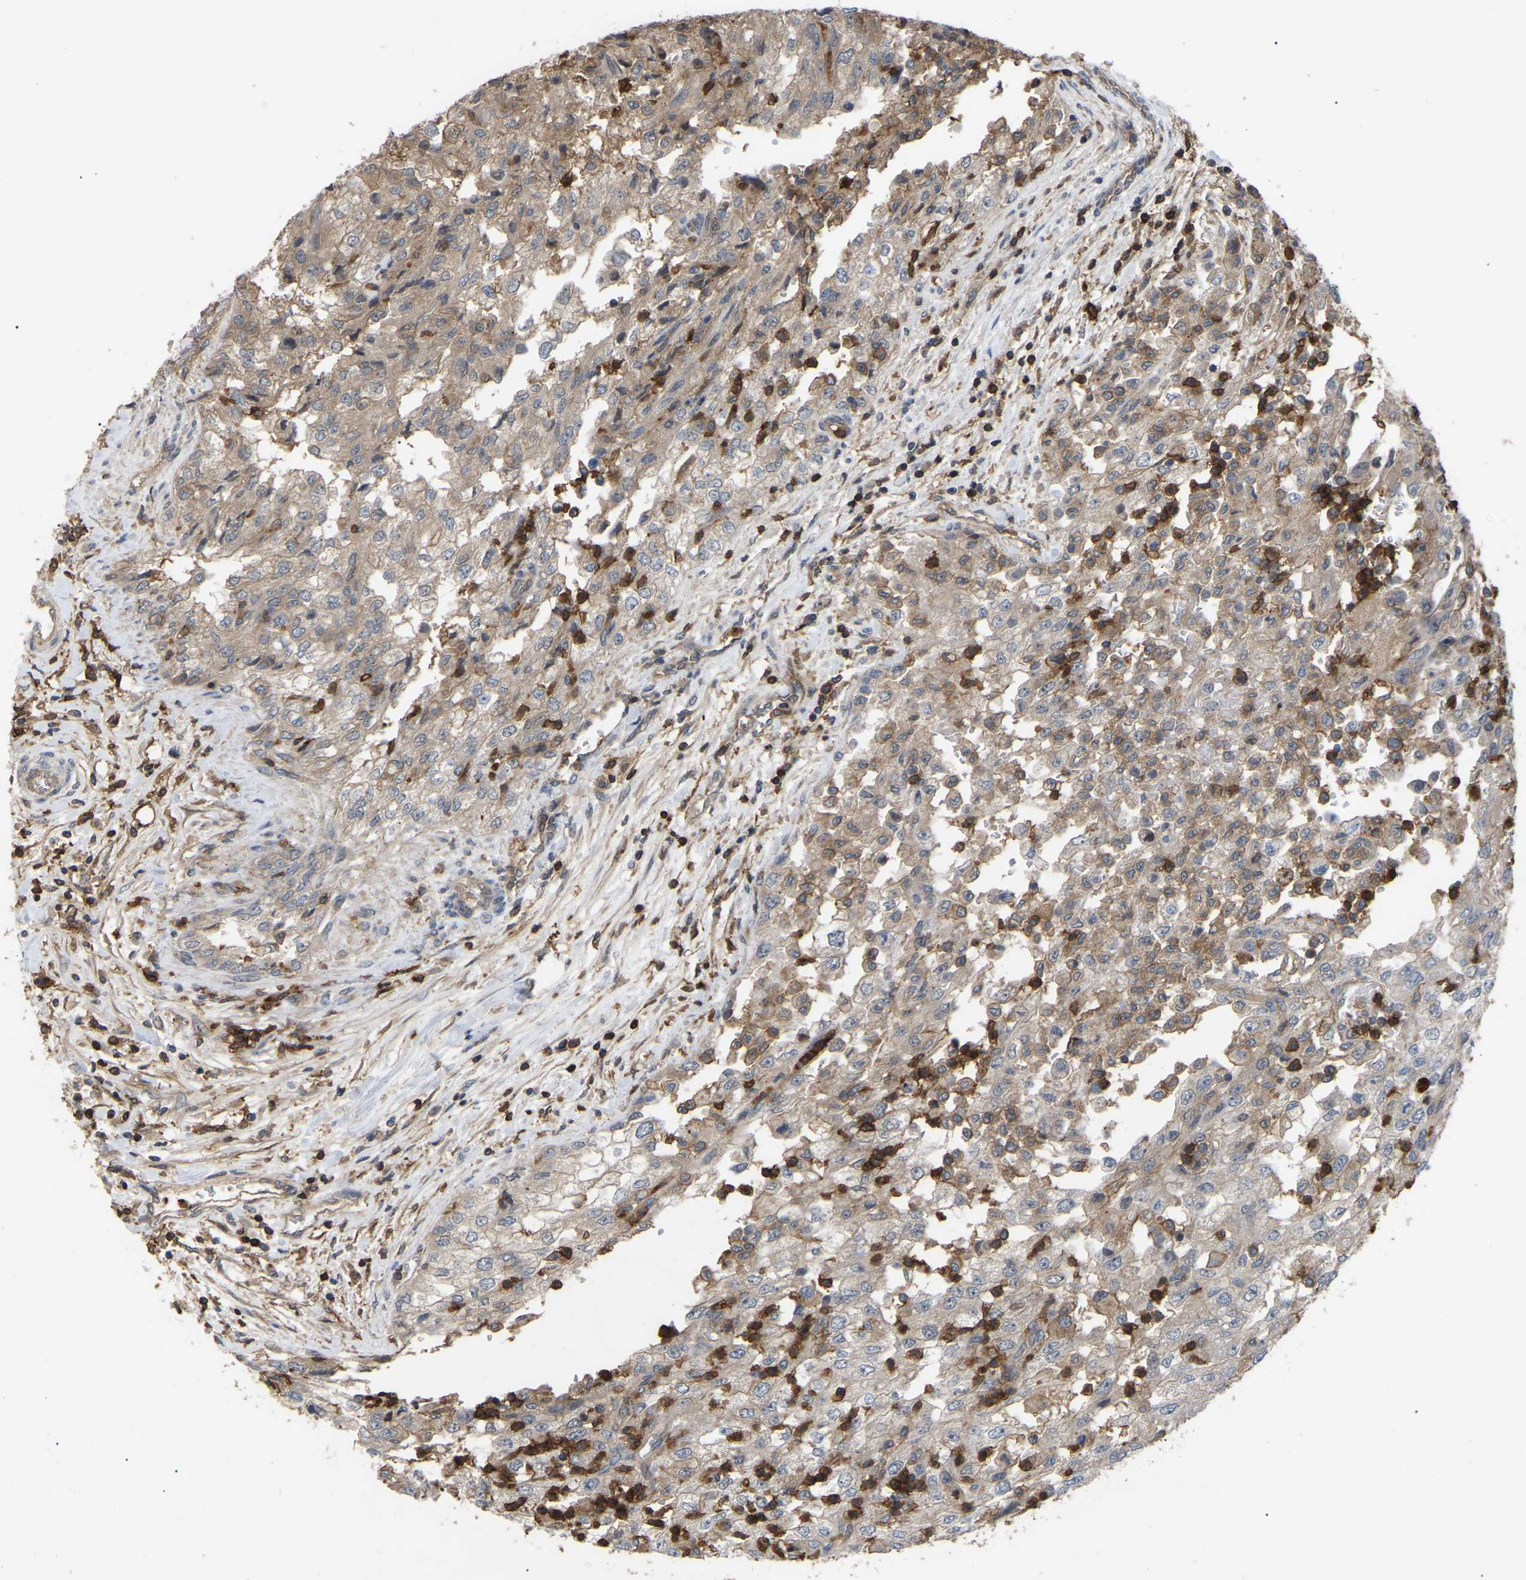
{"staining": {"intensity": "weak", "quantity": "<25%", "location": "cytoplasmic/membranous"}, "tissue": "renal cancer", "cell_type": "Tumor cells", "image_type": "cancer", "snomed": [{"axis": "morphology", "description": "Adenocarcinoma, NOS"}, {"axis": "topography", "description": "Kidney"}], "caption": "A high-resolution image shows immunohistochemistry staining of renal cancer, which exhibits no significant positivity in tumor cells.", "gene": "CIT", "patient": {"sex": "female", "age": 54}}